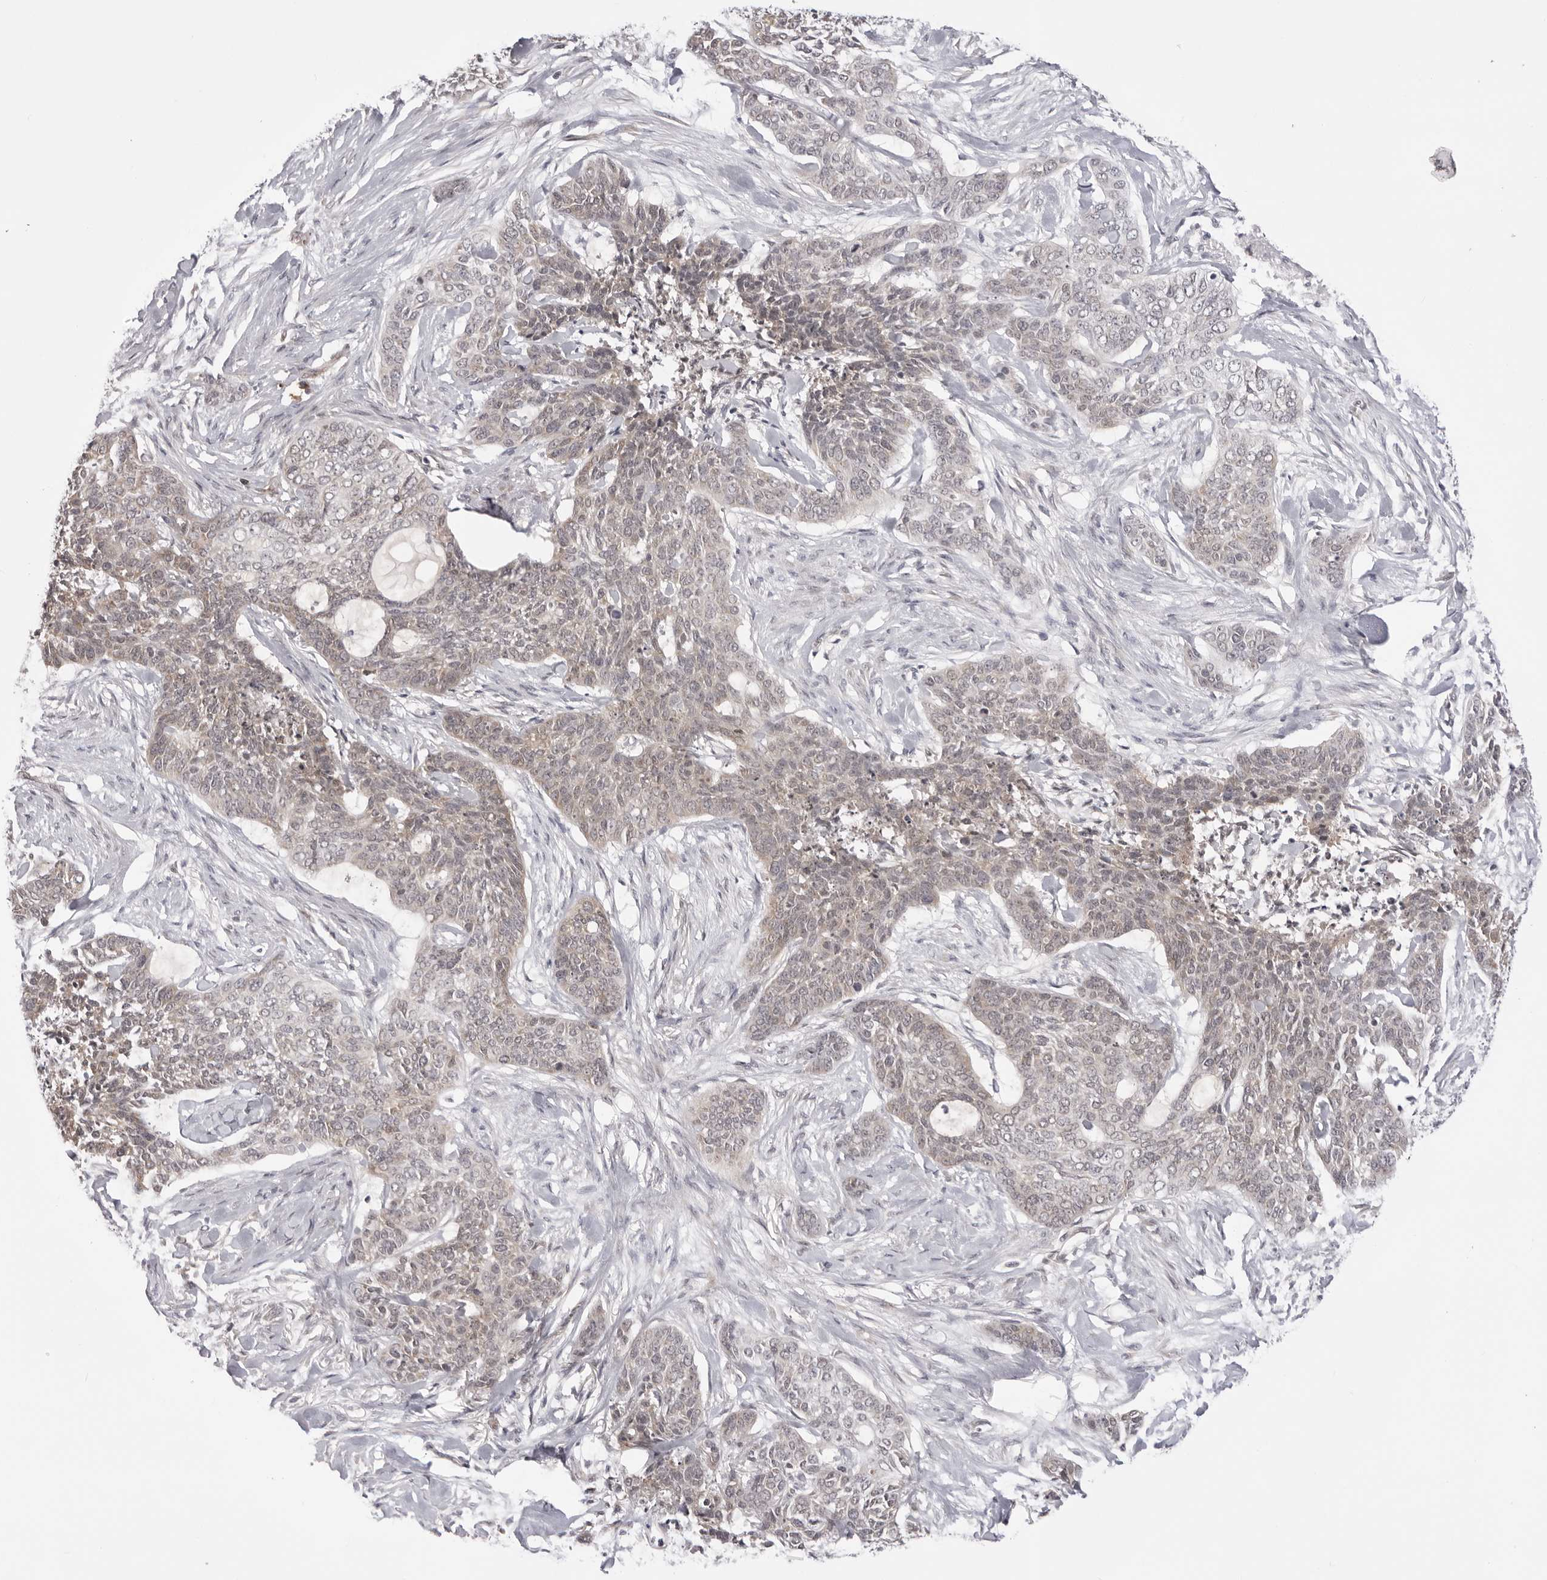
{"staining": {"intensity": "weak", "quantity": "25%-75%", "location": "cytoplasmic/membranous"}, "tissue": "skin cancer", "cell_type": "Tumor cells", "image_type": "cancer", "snomed": [{"axis": "morphology", "description": "Basal cell carcinoma"}, {"axis": "topography", "description": "Skin"}], "caption": "Human skin basal cell carcinoma stained for a protein (brown) demonstrates weak cytoplasmic/membranous positive staining in approximately 25%-75% of tumor cells.", "gene": "ZC3H11A", "patient": {"sex": "female", "age": 64}}